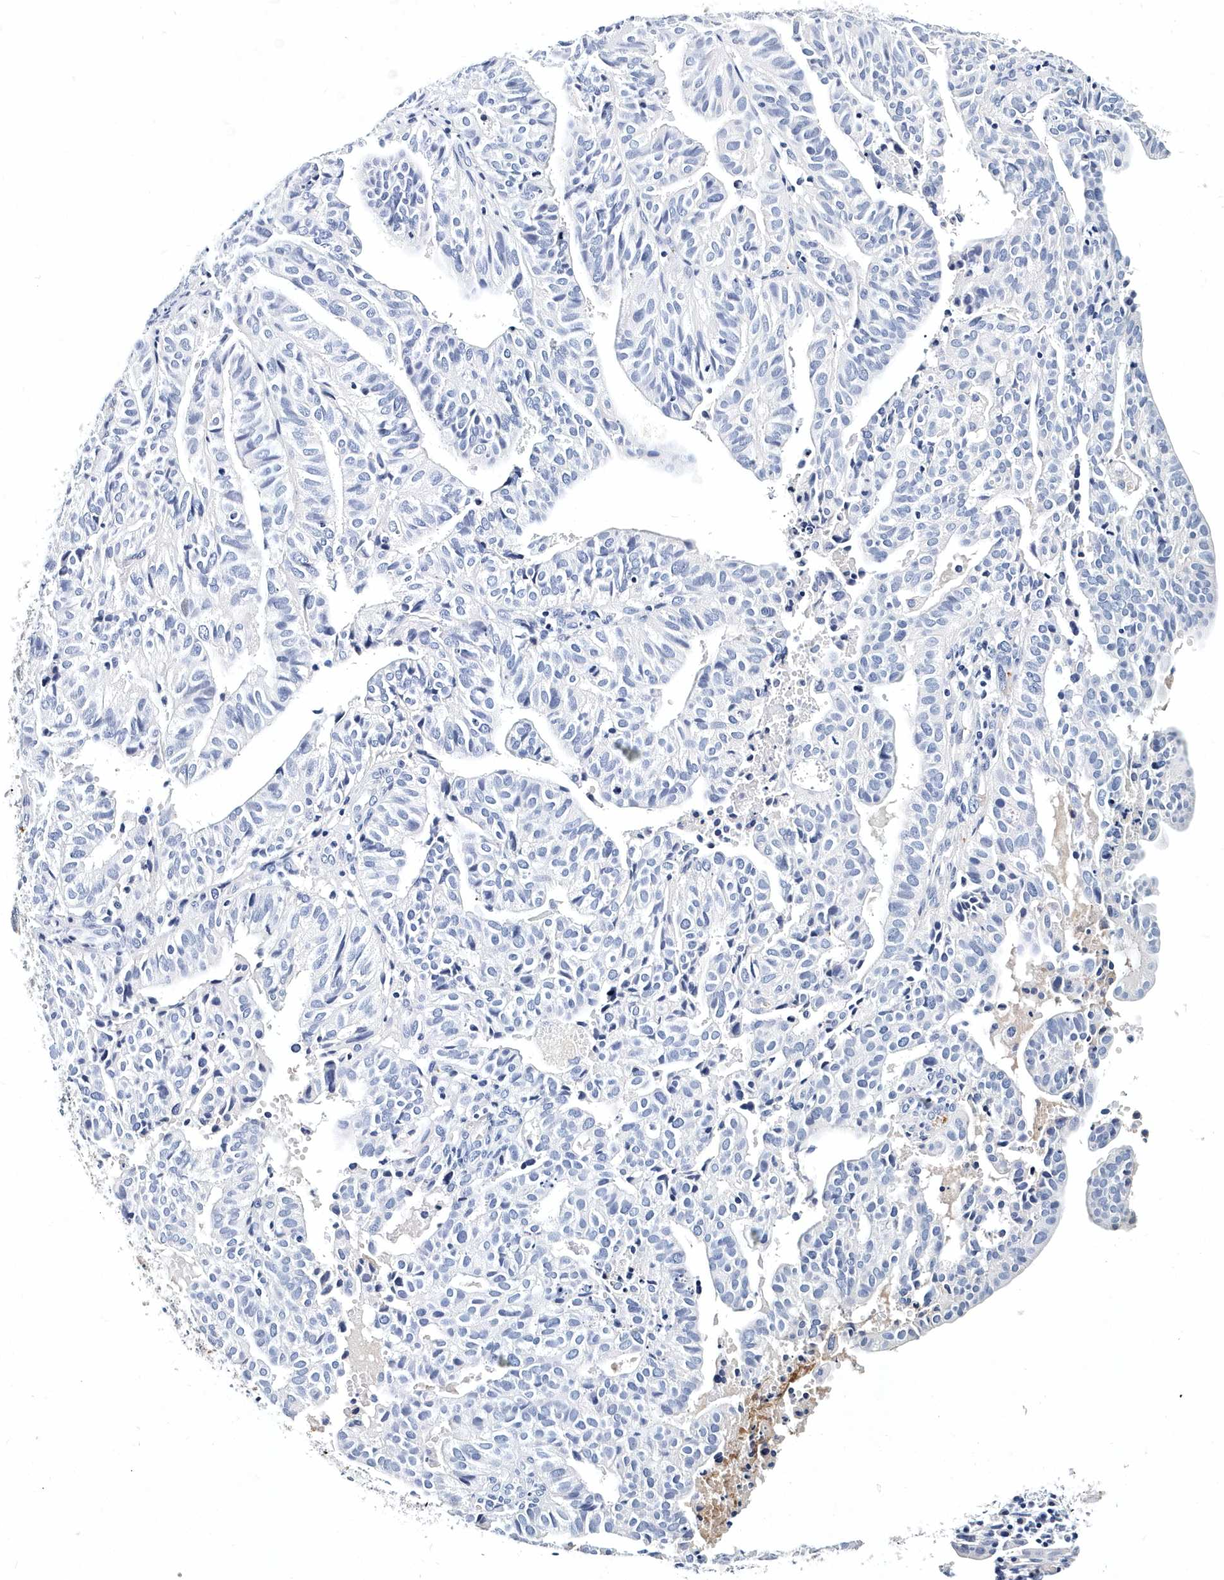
{"staining": {"intensity": "negative", "quantity": "none", "location": "none"}, "tissue": "endometrial cancer", "cell_type": "Tumor cells", "image_type": "cancer", "snomed": [{"axis": "morphology", "description": "Adenocarcinoma, NOS"}, {"axis": "topography", "description": "Uterus"}], "caption": "Endometrial cancer (adenocarcinoma) was stained to show a protein in brown. There is no significant expression in tumor cells. The staining is performed using DAB (3,3'-diaminobenzidine) brown chromogen with nuclei counter-stained in using hematoxylin.", "gene": "ITGA2B", "patient": {"sex": "female", "age": 77}}